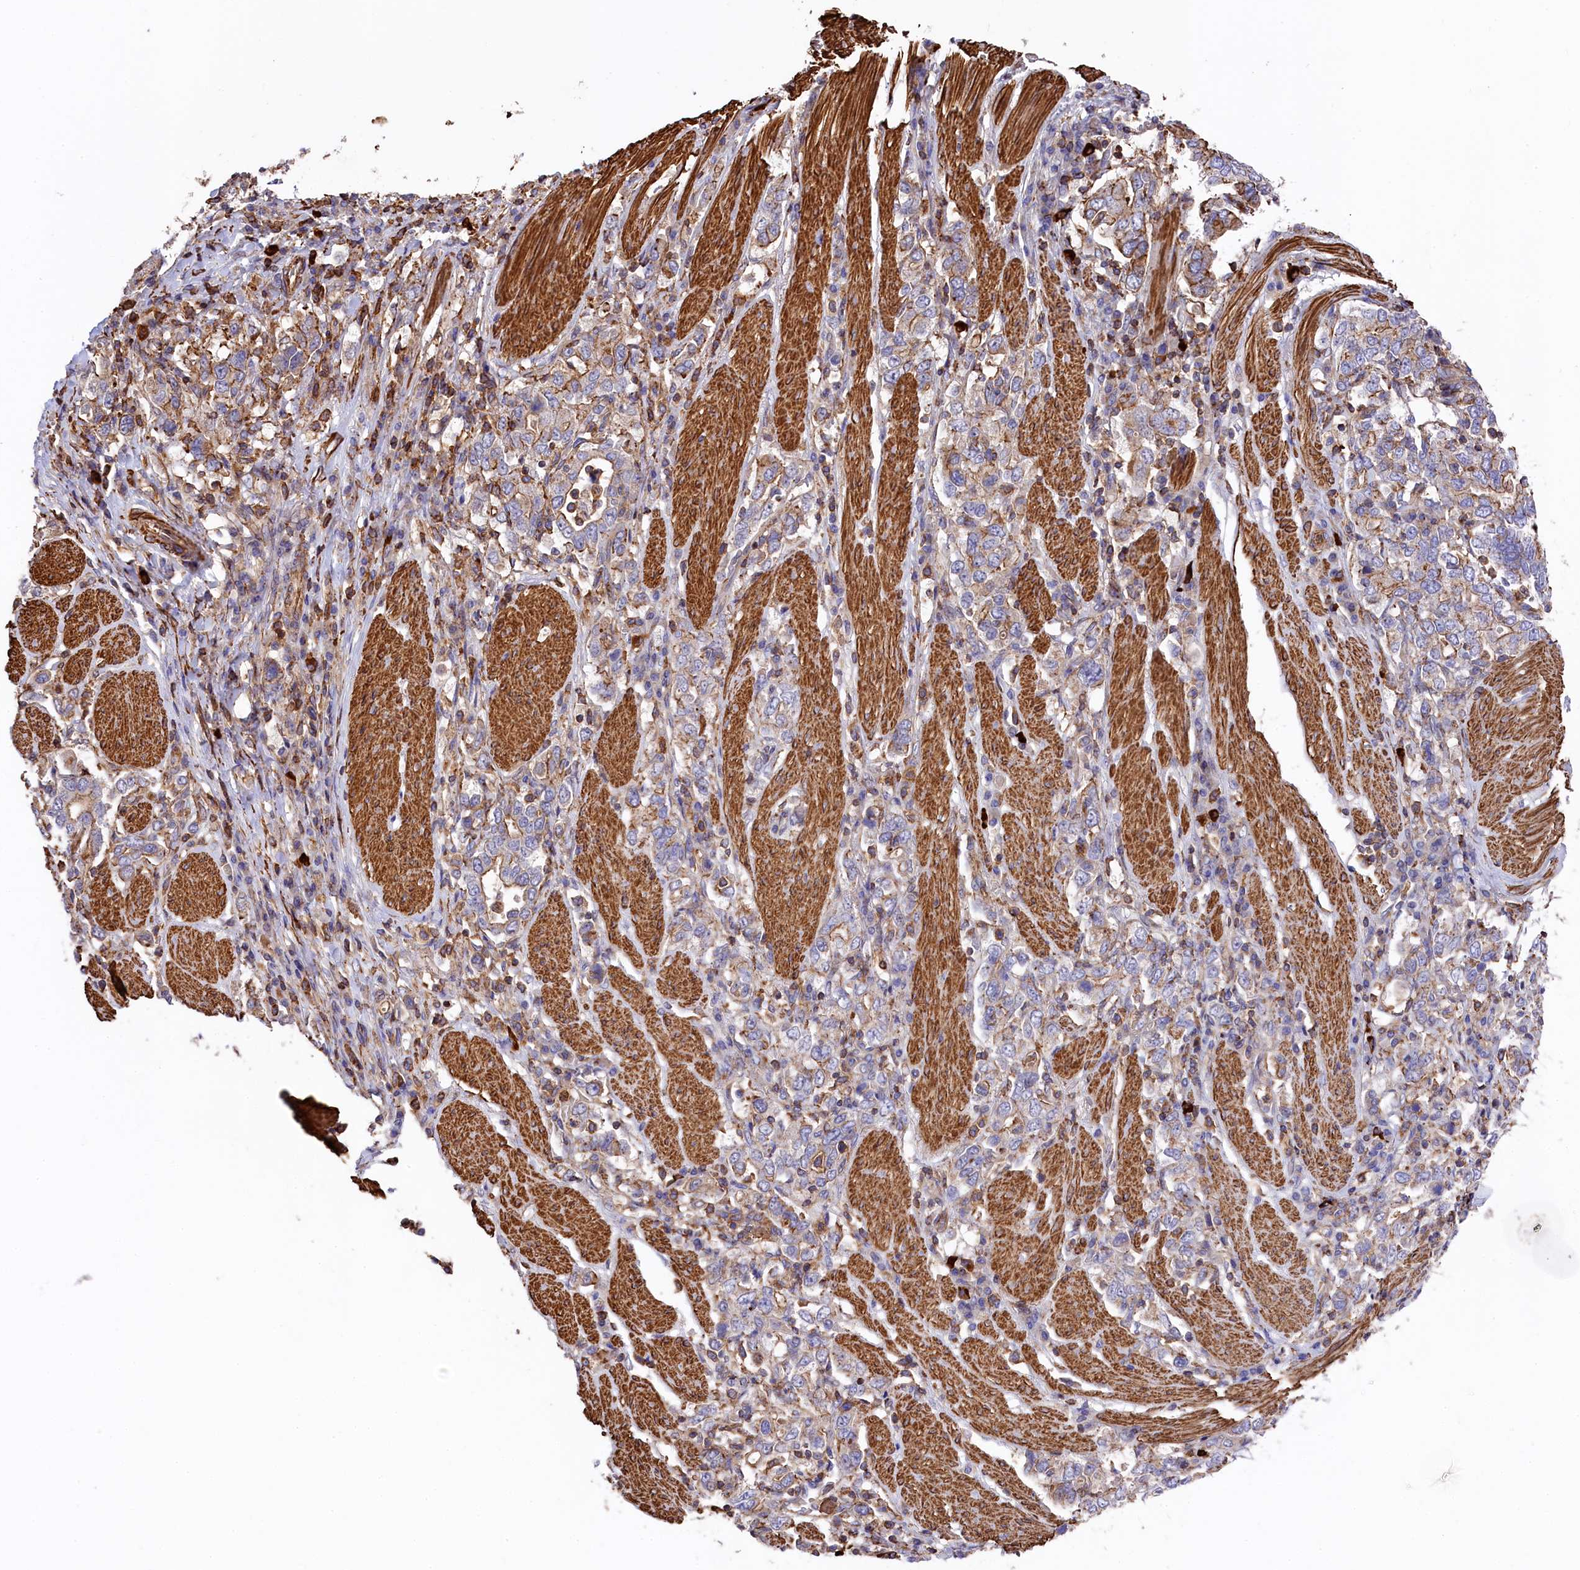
{"staining": {"intensity": "moderate", "quantity": ">75%", "location": "cytoplasmic/membranous"}, "tissue": "stomach cancer", "cell_type": "Tumor cells", "image_type": "cancer", "snomed": [{"axis": "morphology", "description": "Adenocarcinoma, NOS"}, {"axis": "topography", "description": "Stomach, upper"}], "caption": "Human stomach cancer (adenocarcinoma) stained for a protein (brown) exhibits moderate cytoplasmic/membranous positive expression in approximately >75% of tumor cells.", "gene": "RAPSN", "patient": {"sex": "male", "age": 62}}